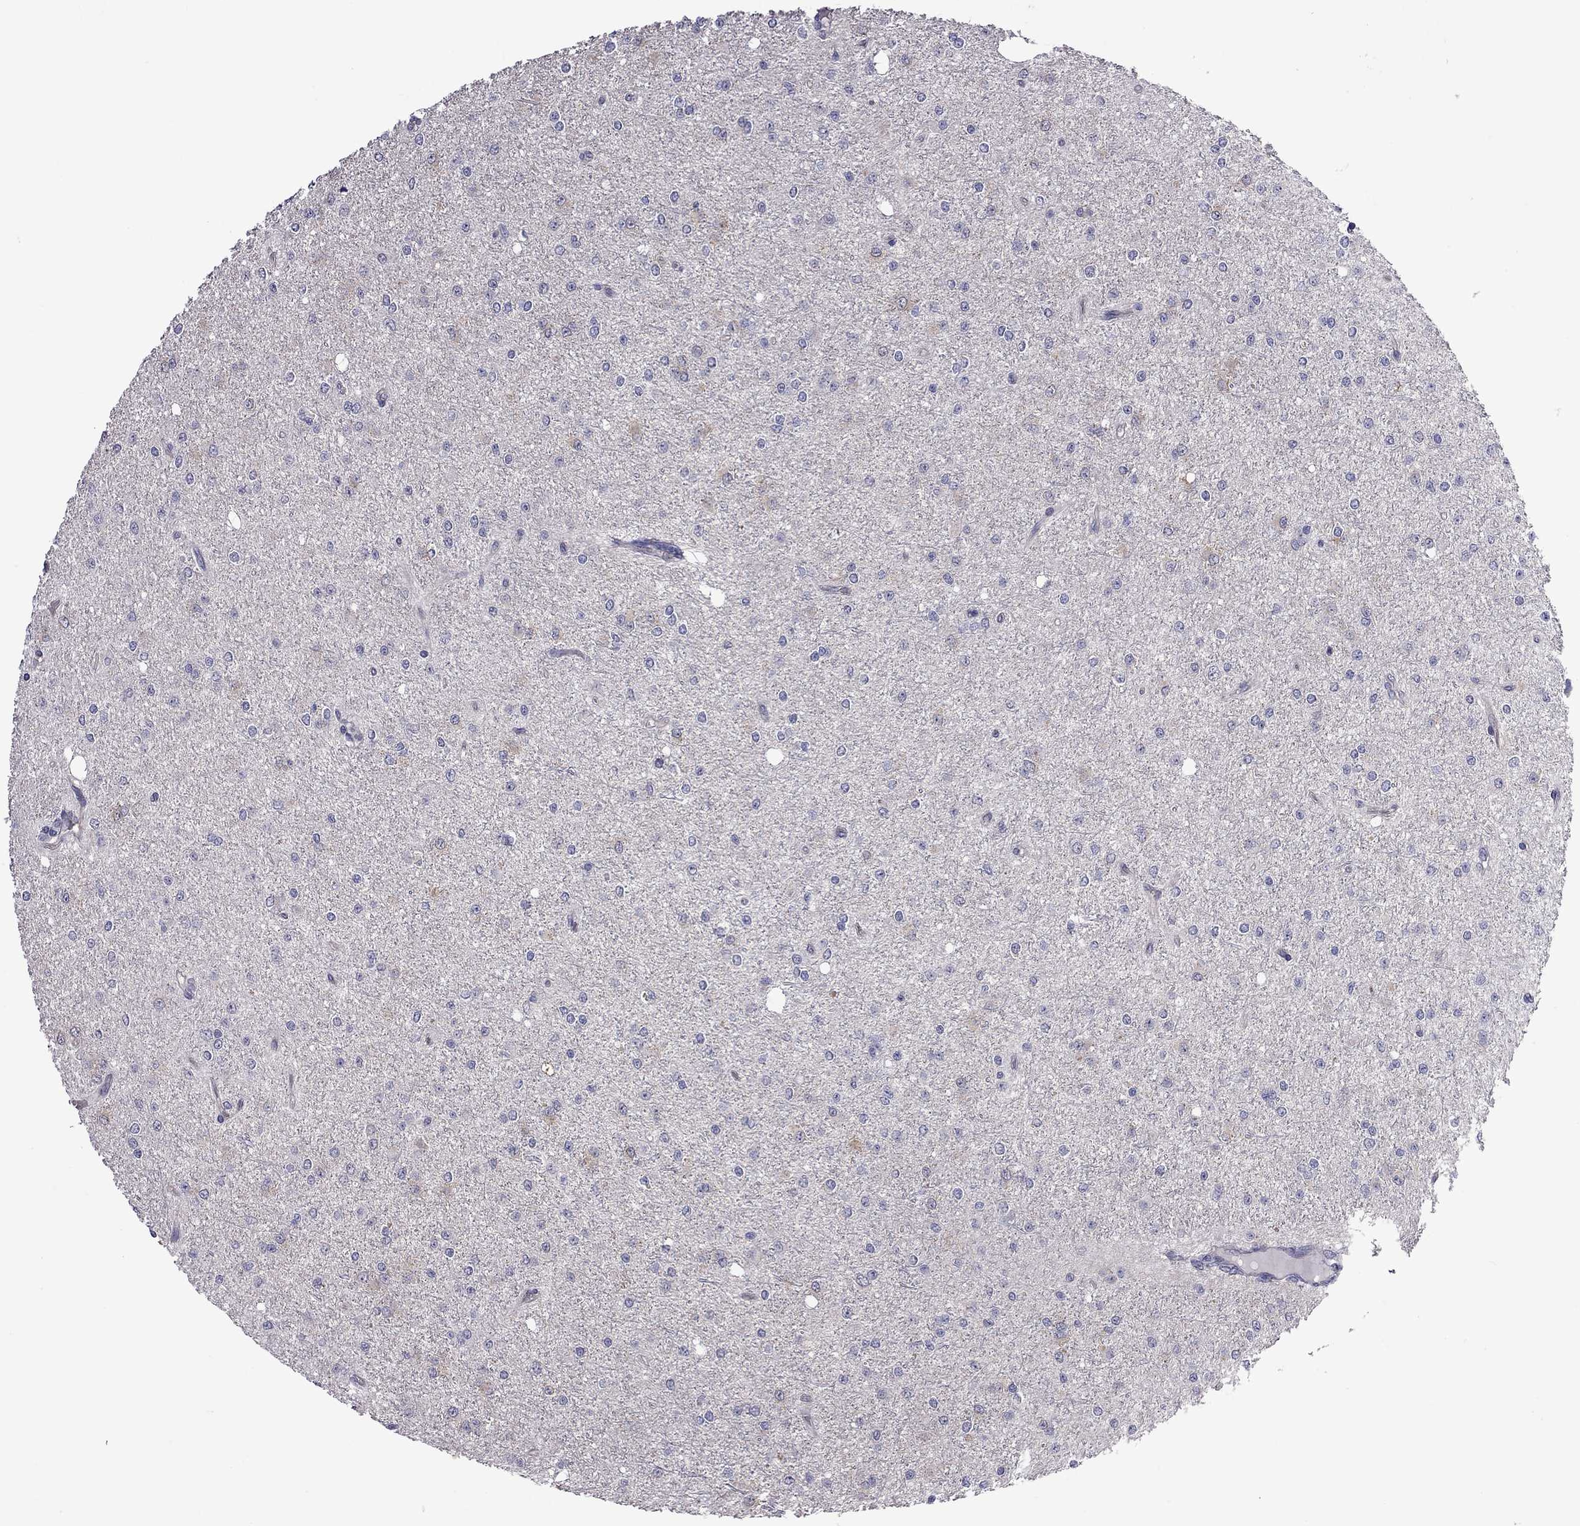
{"staining": {"intensity": "negative", "quantity": "none", "location": "none"}, "tissue": "glioma", "cell_type": "Tumor cells", "image_type": "cancer", "snomed": [{"axis": "morphology", "description": "Glioma, malignant, Low grade"}, {"axis": "topography", "description": "Brain"}], "caption": "This is an IHC micrograph of human glioma. There is no staining in tumor cells.", "gene": "FEZ1", "patient": {"sex": "male", "age": 27}}